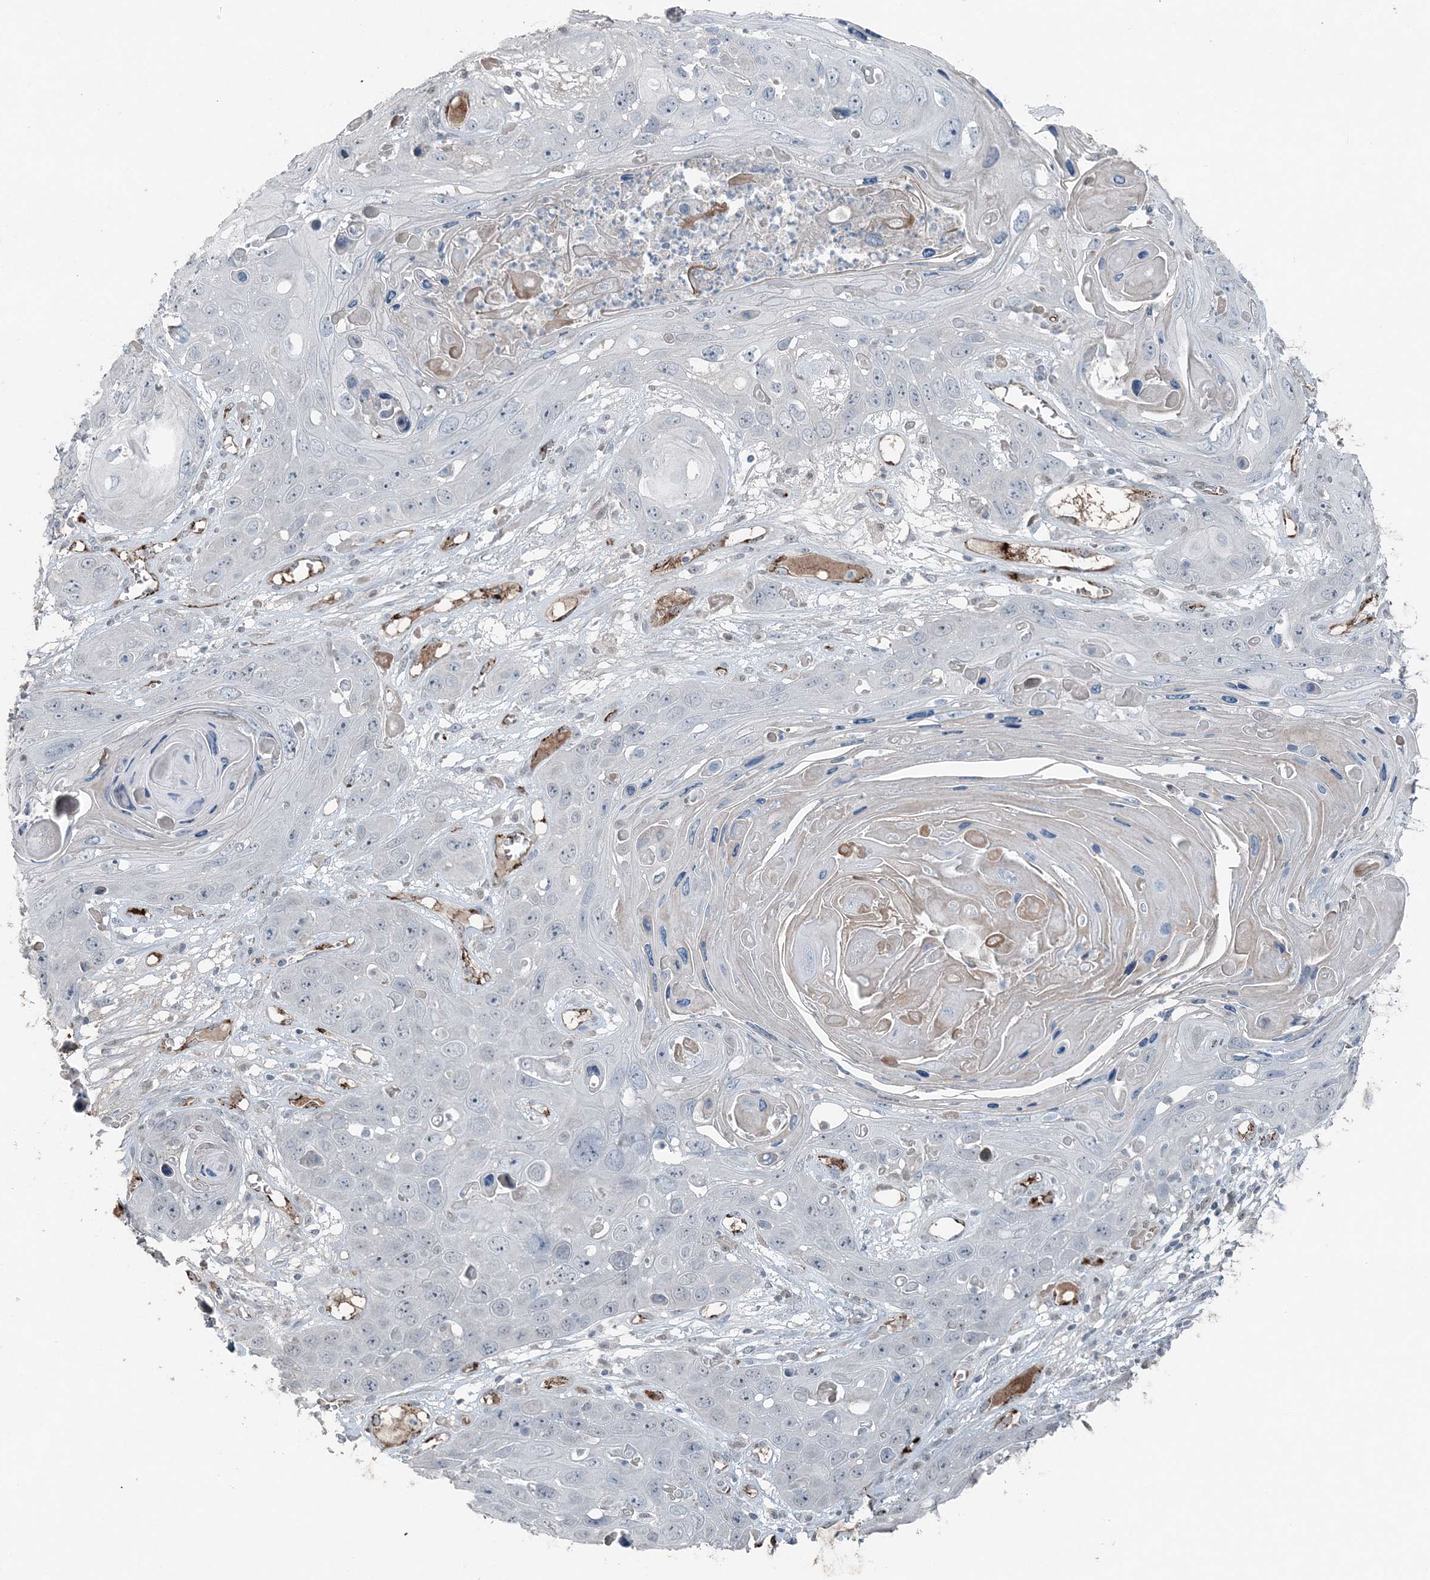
{"staining": {"intensity": "negative", "quantity": "none", "location": "none"}, "tissue": "skin cancer", "cell_type": "Tumor cells", "image_type": "cancer", "snomed": [{"axis": "morphology", "description": "Squamous cell carcinoma, NOS"}, {"axis": "topography", "description": "Skin"}], "caption": "Immunohistochemistry micrograph of skin cancer stained for a protein (brown), which shows no positivity in tumor cells. The staining was performed using DAB (3,3'-diaminobenzidine) to visualize the protein expression in brown, while the nuclei were stained in blue with hematoxylin (Magnification: 20x).", "gene": "ELOVL7", "patient": {"sex": "male", "age": 55}}